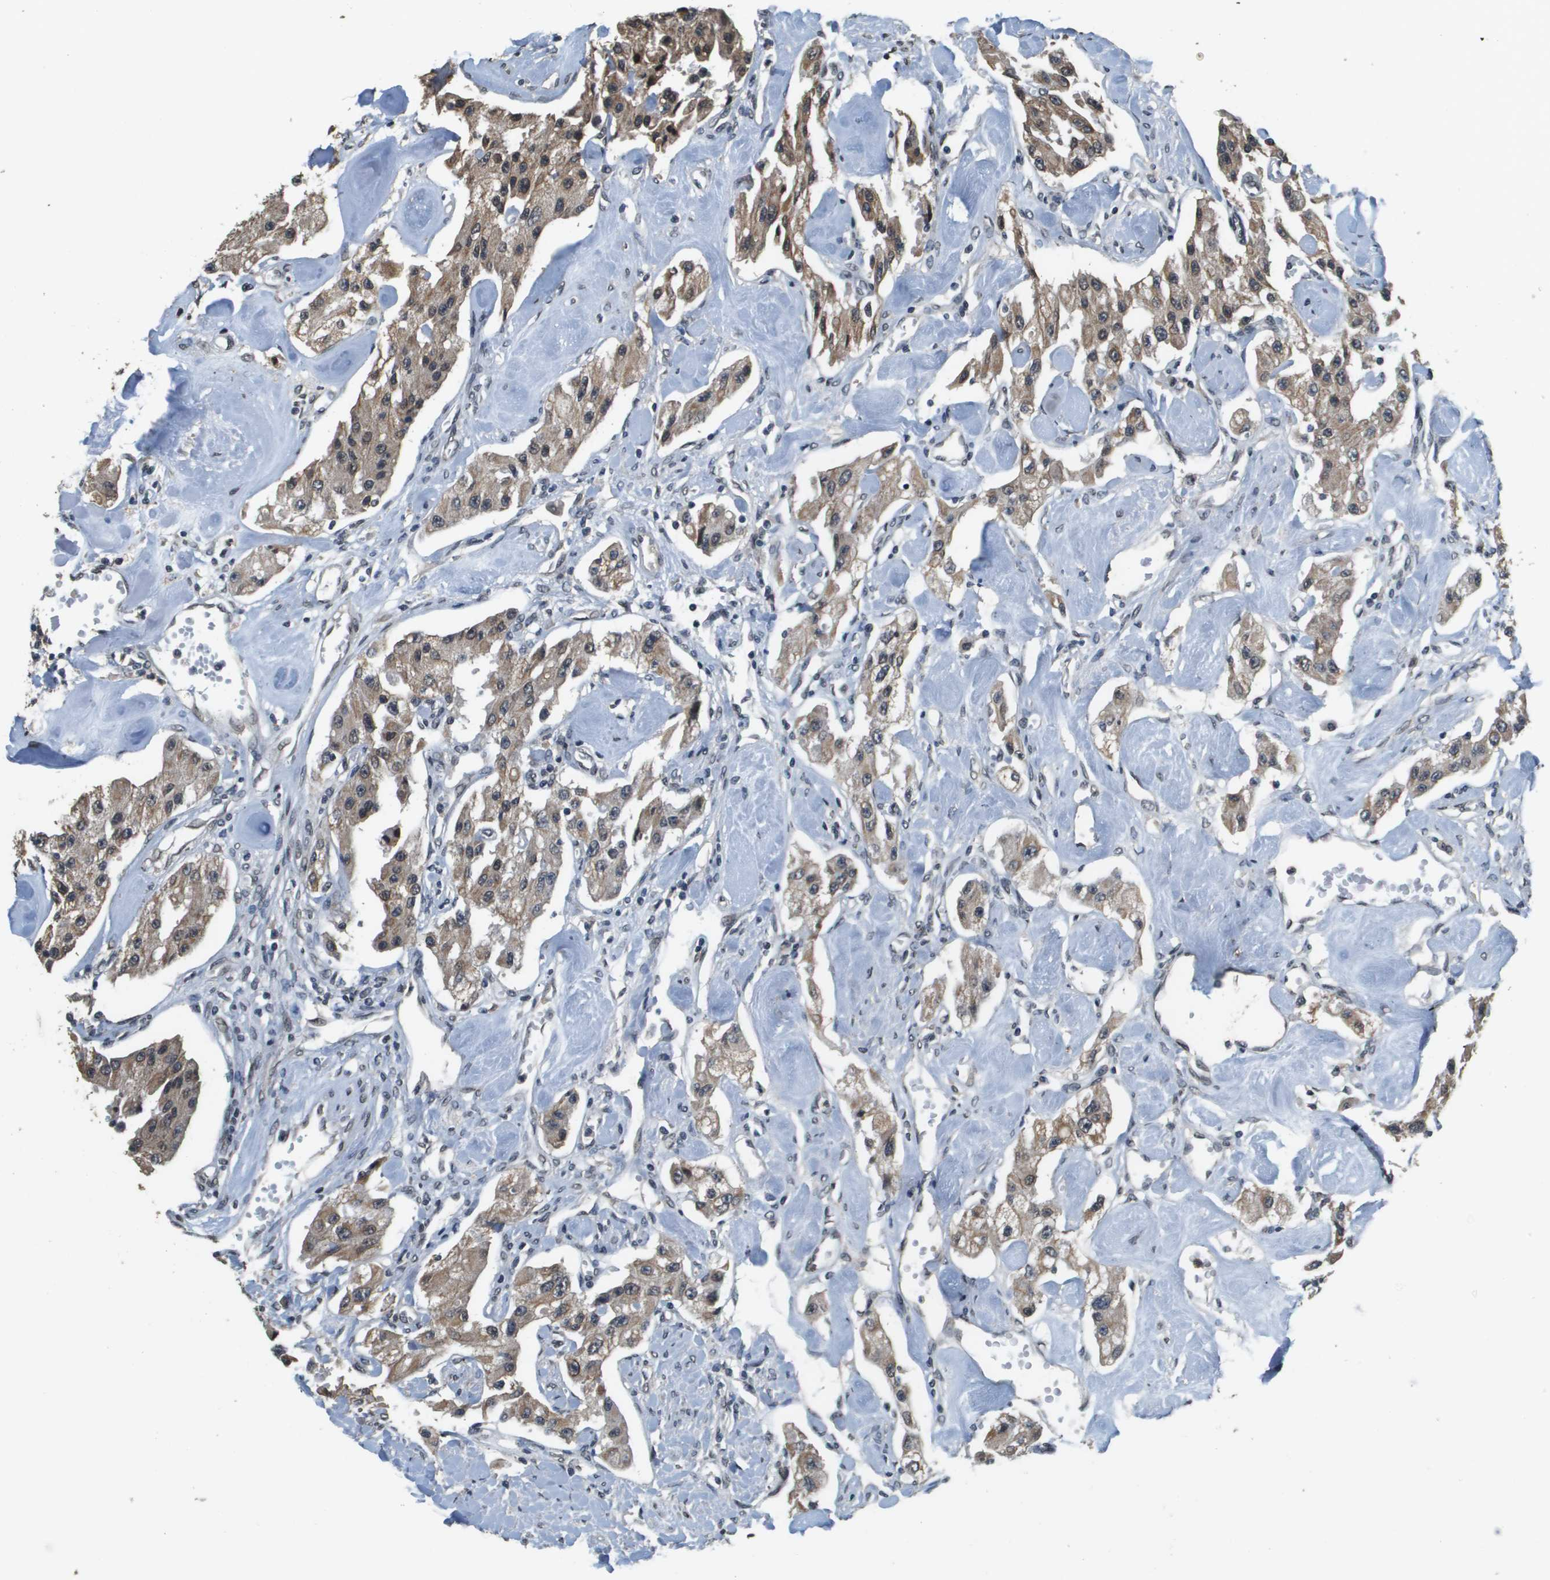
{"staining": {"intensity": "moderate", "quantity": "25%-75%", "location": "cytoplasmic/membranous,nuclear"}, "tissue": "carcinoid", "cell_type": "Tumor cells", "image_type": "cancer", "snomed": [{"axis": "morphology", "description": "Carcinoid, malignant, NOS"}, {"axis": "topography", "description": "Pancreas"}], "caption": "Immunohistochemistry (IHC) of carcinoid demonstrates medium levels of moderate cytoplasmic/membranous and nuclear expression in about 25%-75% of tumor cells.", "gene": "FANCC", "patient": {"sex": "male", "age": 41}}